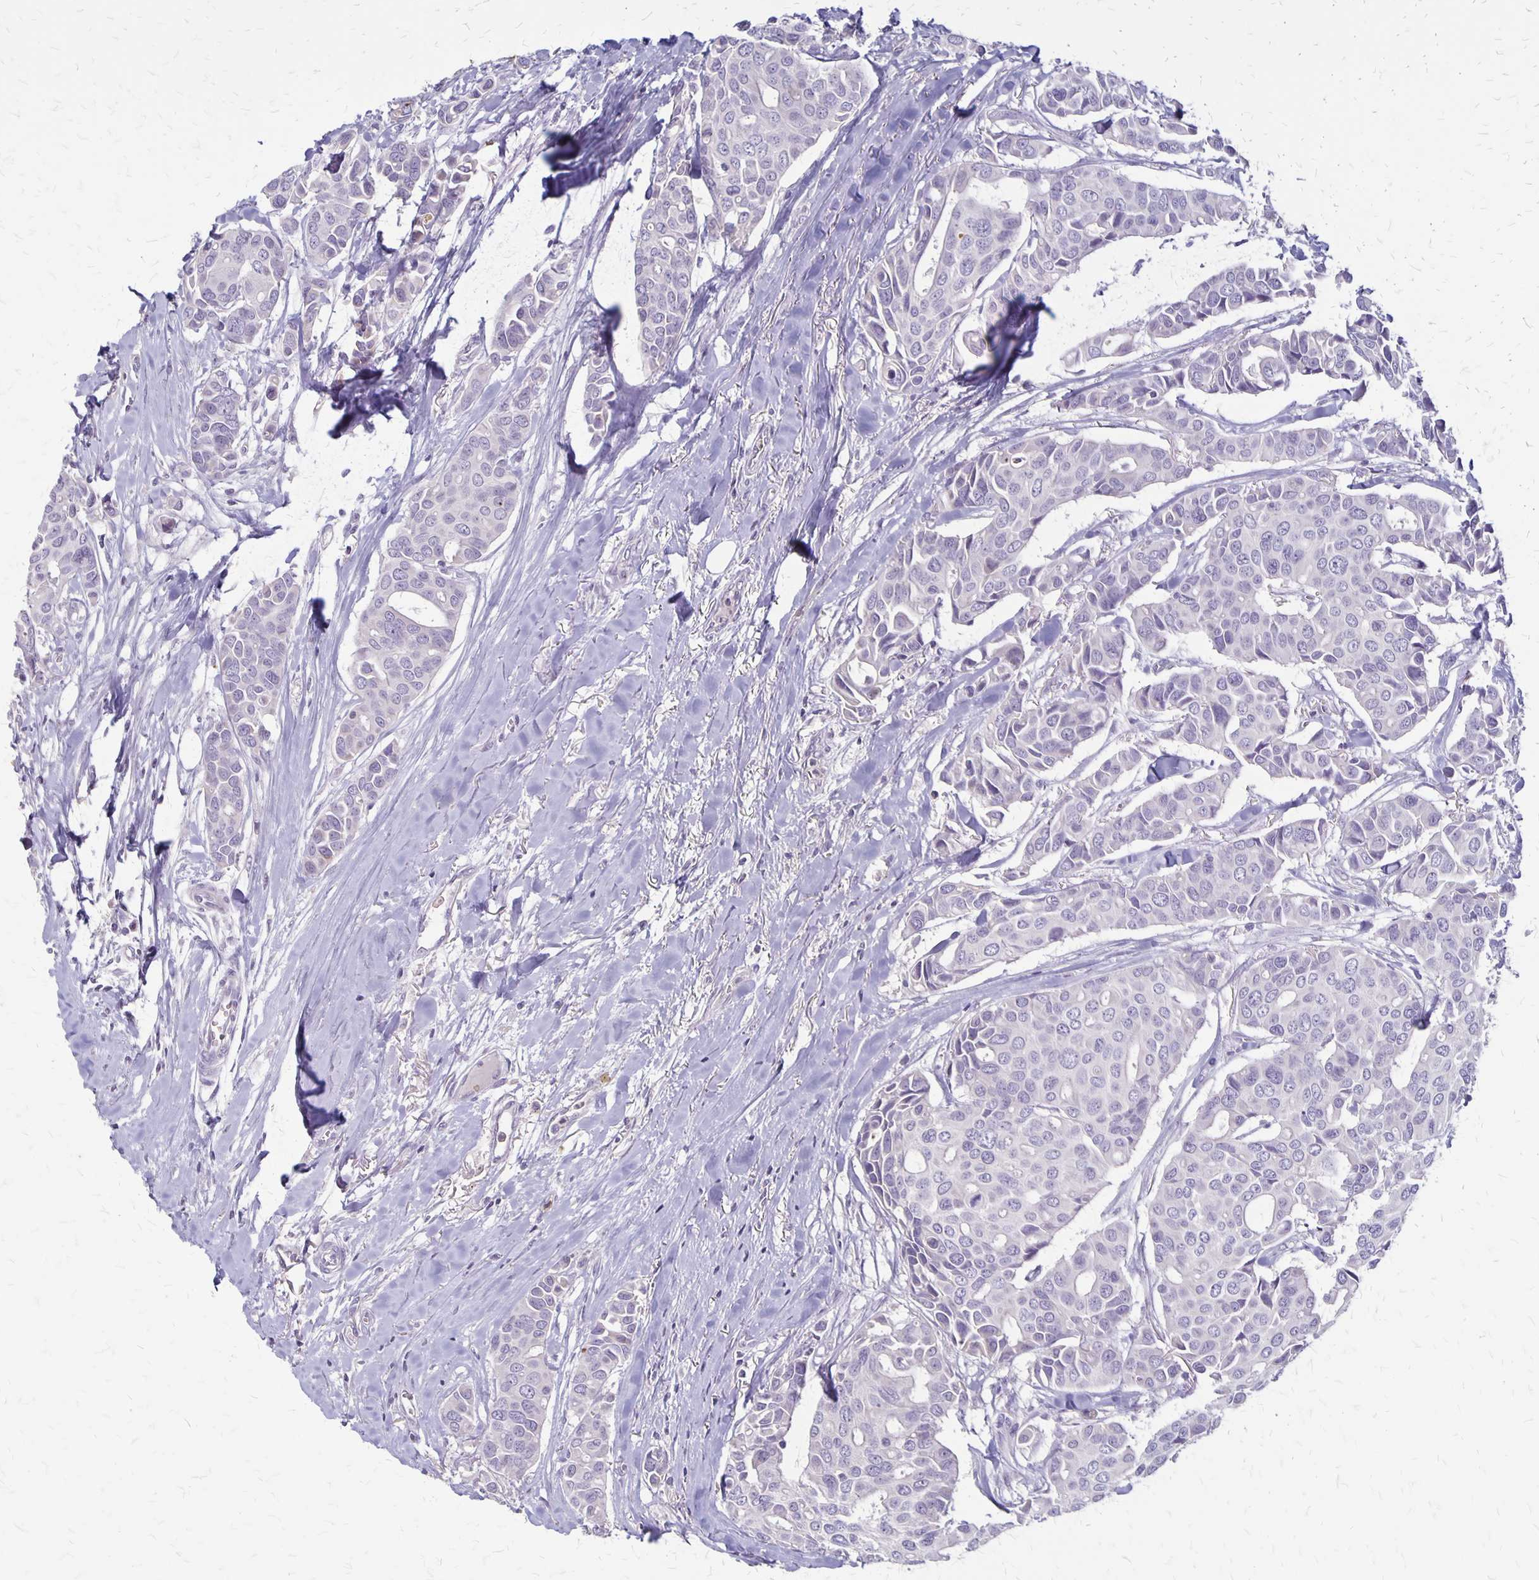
{"staining": {"intensity": "negative", "quantity": "none", "location": "none"}, "tissue": "breast cancer", "cell_type": "Tumor cells", "image_type": "cancer", "snomed": [{"axis": "morphology", "description": "Duct carcinoma"}, {"axis": "topography", "description": "Breast"}], "caption": "Tumor cells are negative for brown protein staining in invasive ductal carcinoma (breast). (DAB (3,3'-diaminobenzidine) immunohistochemistry (IHC) visualized using brightfield microscopy, high magnification).", "gene": "SEPTIN5", "patient": {"sex": "female", "age": 54}}